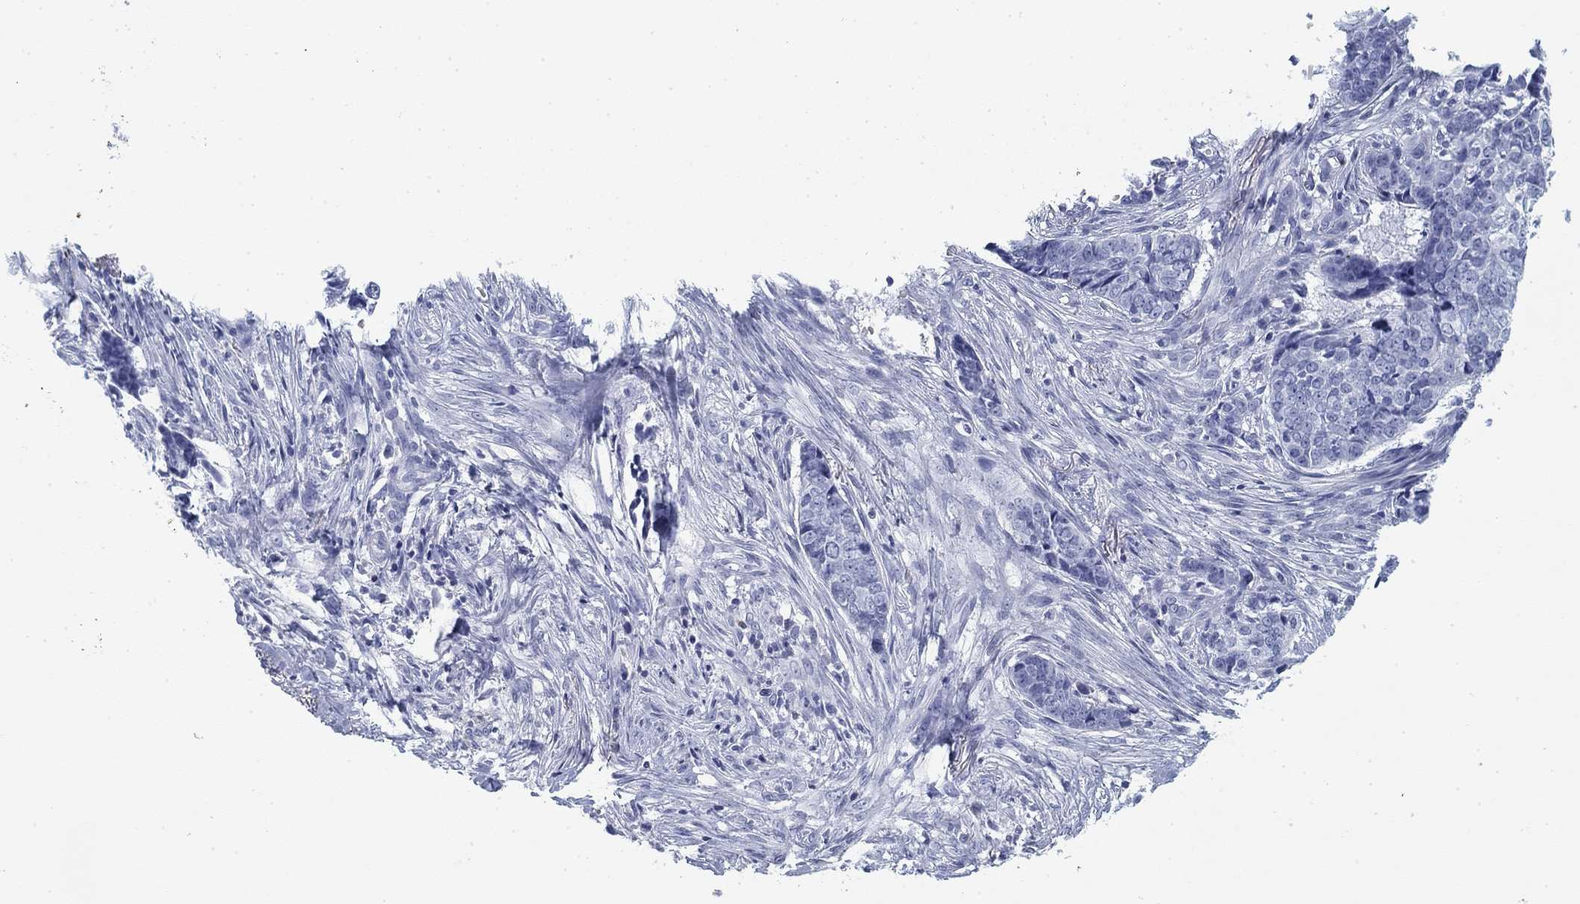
{"staining": {"intensity": "negative", "quantity": "none", "location": "none"}, "tissue": "skin cancer", "cell_type": "Tumor cells", "image_type": "cancer", "snomed": [{"axis": "morphology", "description": "Basal cell carcinoma"}, {"axis": "topography", "description": "Skin"}], "caption": "Immunohistochemistry (IHC) photomicrograph of neoplastic tissue: skin cancer stained with DAB demonstrates no significant protein positivity in tumor cells.", "gene": "CD79B", "patient": {"sex": "male", "age": 86}}